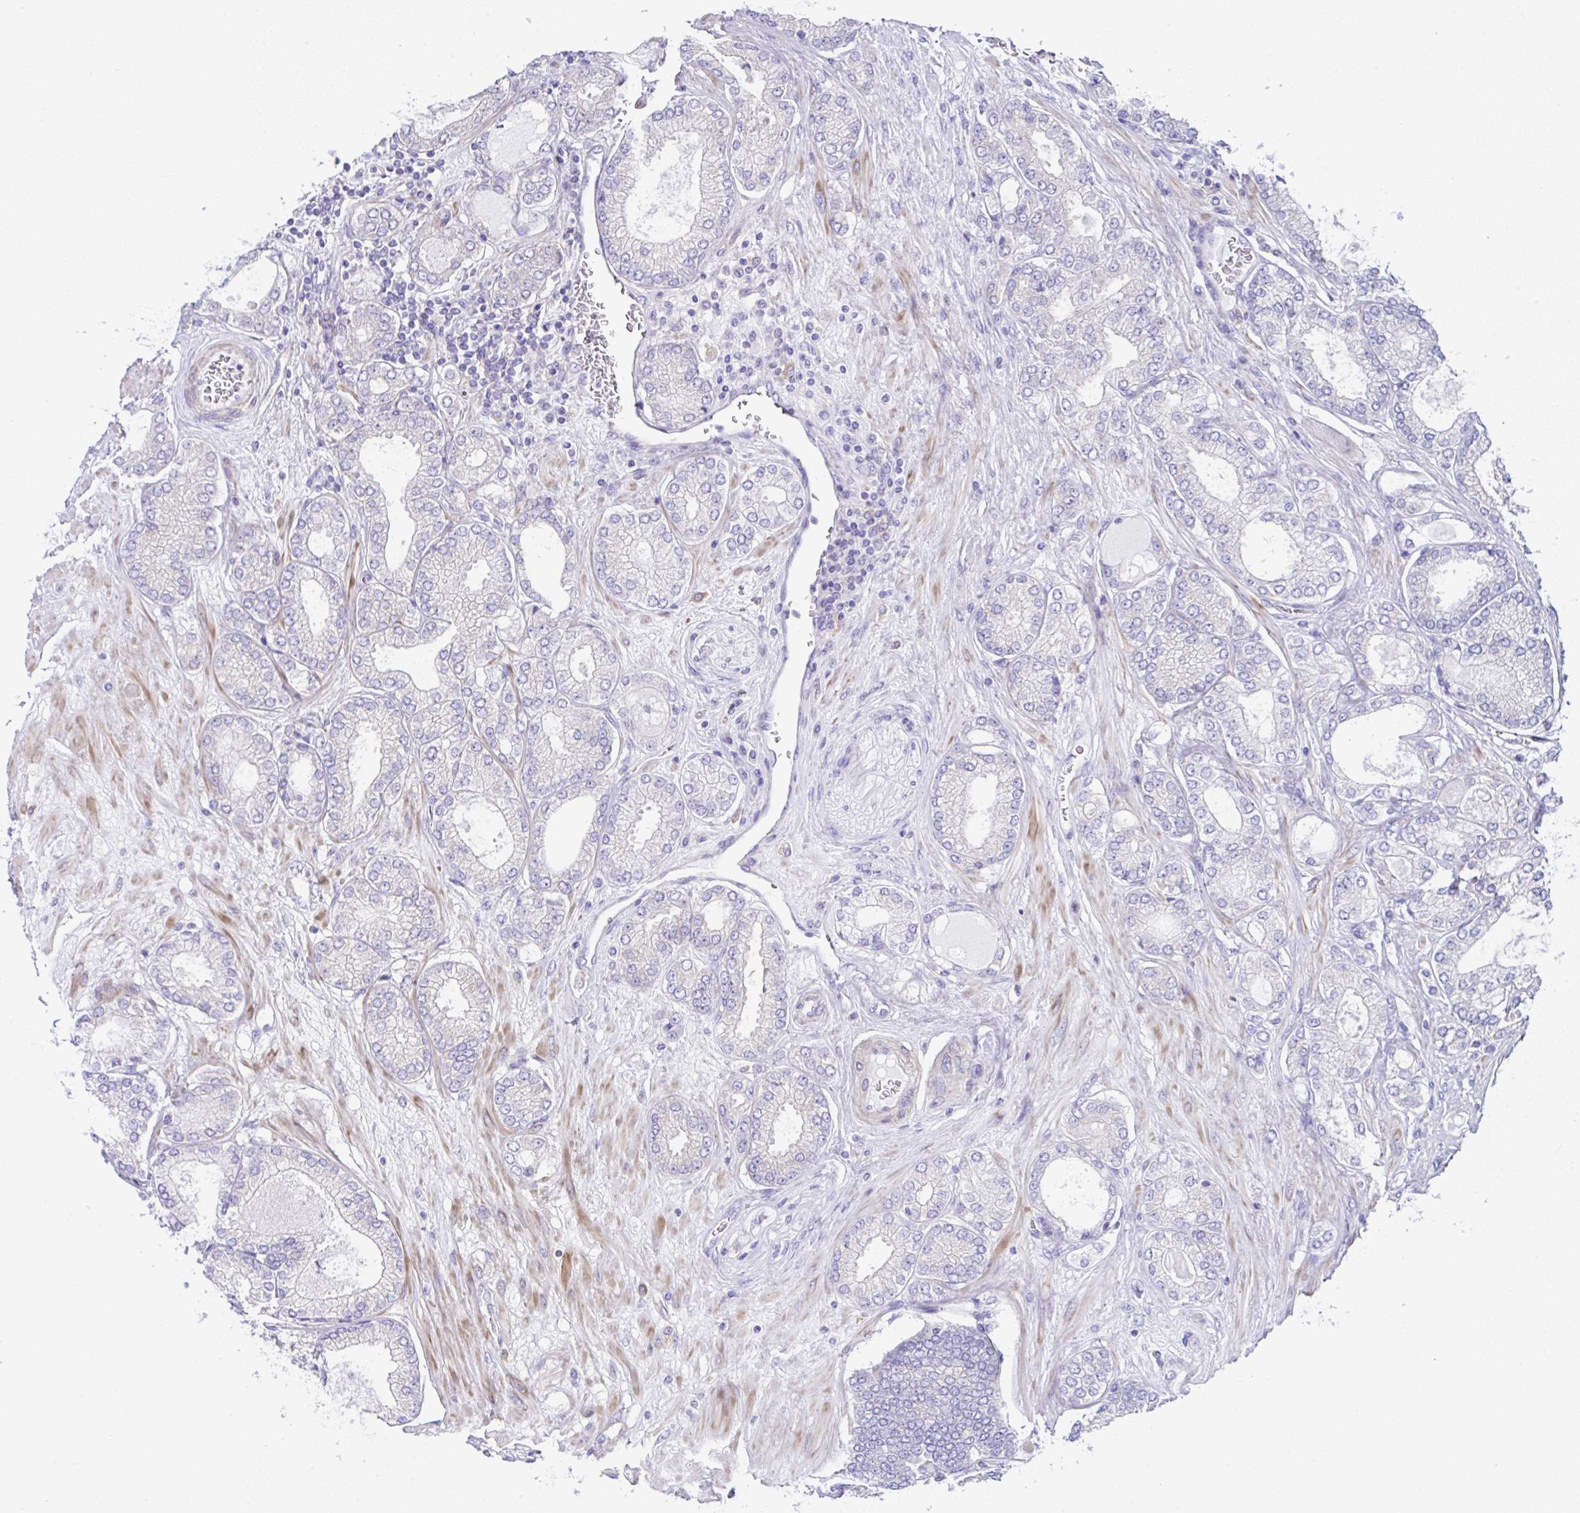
{"staining": {"intensity": "negative", "quantity": "none", "location": "none"}, "tissue": "prostate cancer", "cell_type": "Tumor cells", "image_type": "cancer", "snomed": [{"axis": "morphology", "description": "Adenocarcinoma, High grade"}, {"axis": "topography", "description": "Prostate"}], "caption": "Immunohistochemistry (IHC) photomicrograph of neoplastic tissue: human high-grade adenocarcinoma (prostate) stained with DAB displays no significant protein expression in tumor cells.", "gene": "OR4P4", "patient": {"sex": "male", "age": 68}}